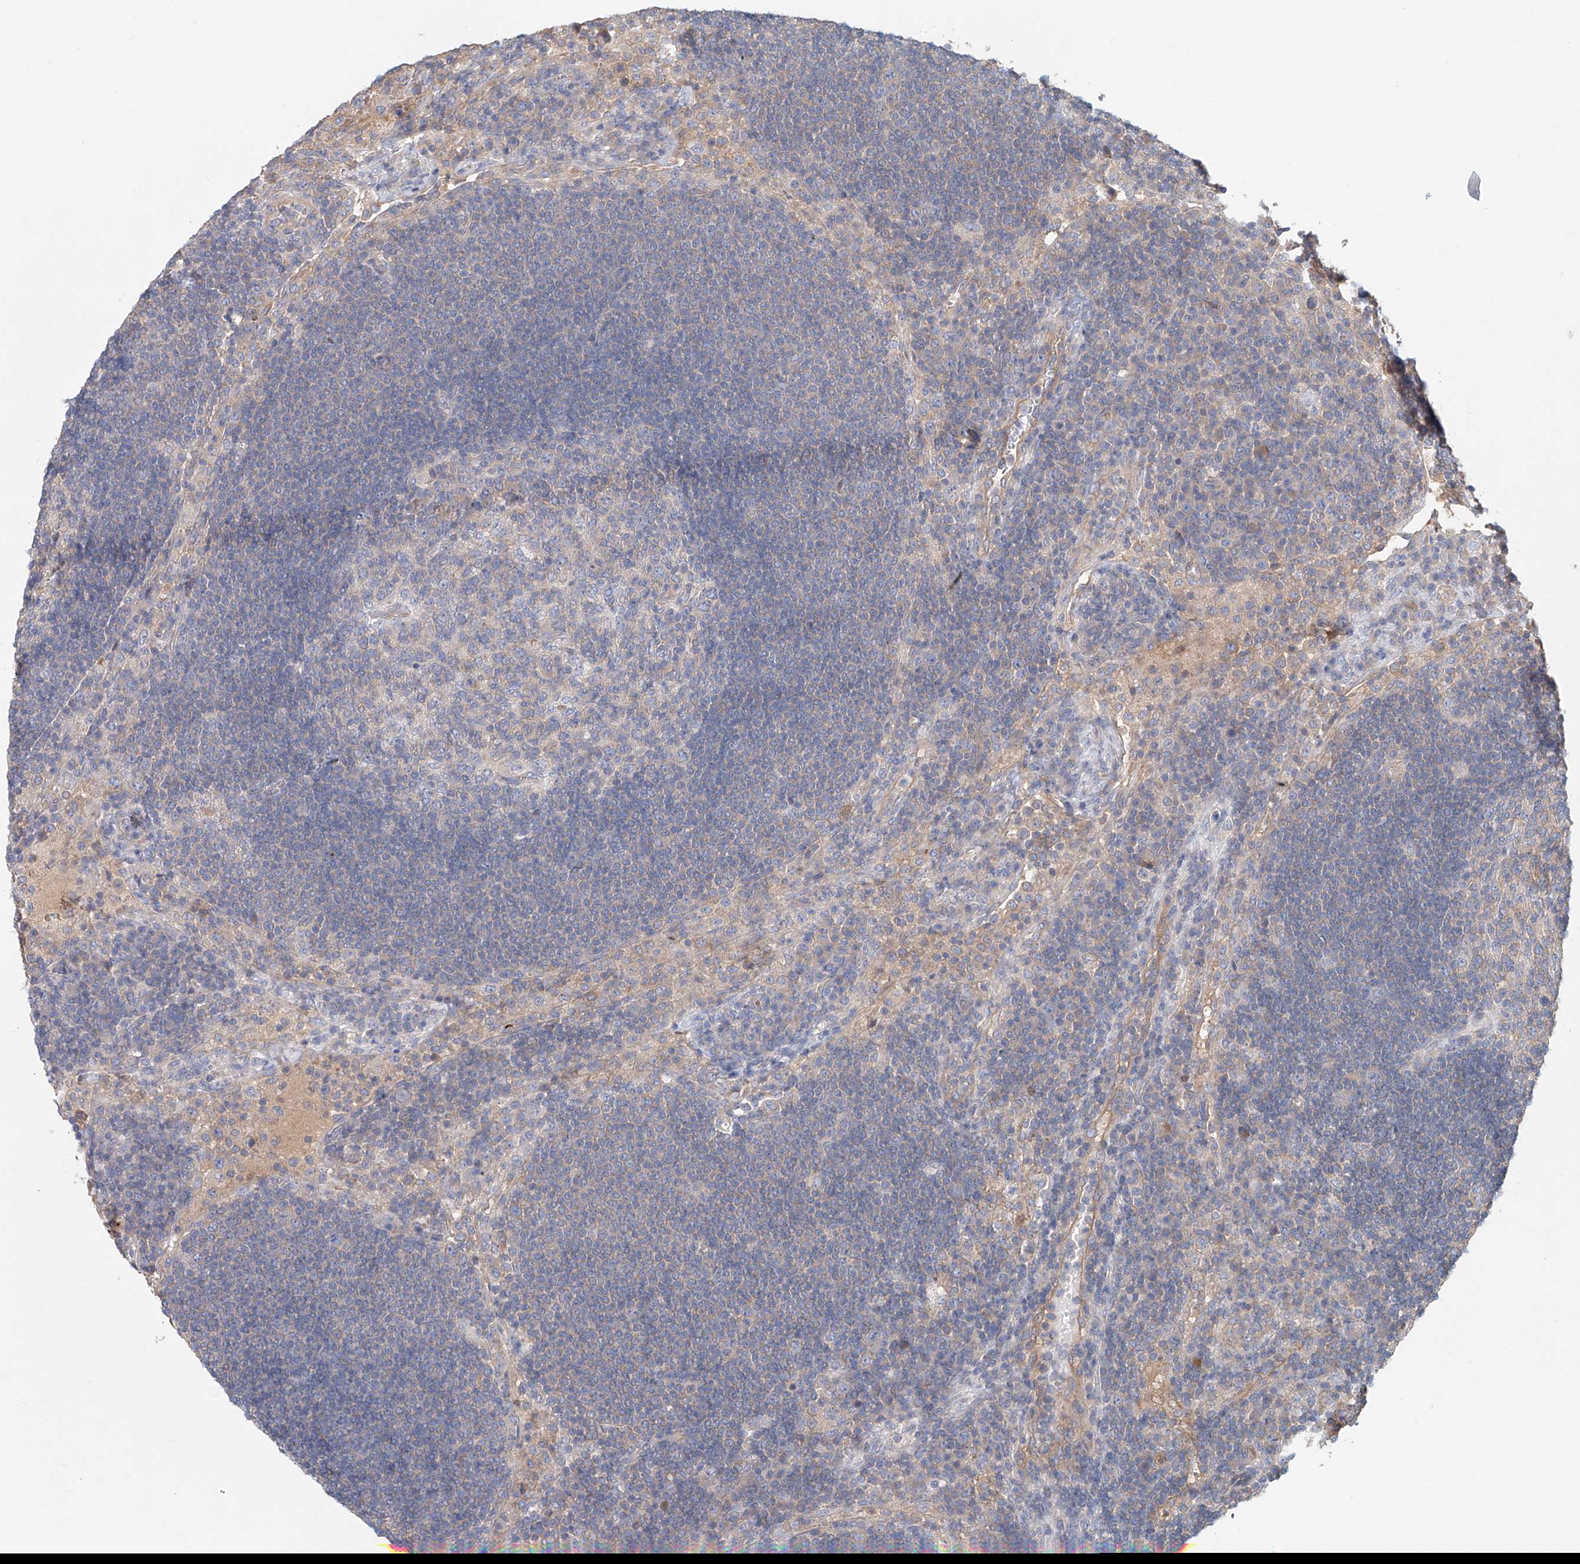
{"staining": {"intensity": "negative", "quantity": "none", "location": "none"}, "tissue": "lymph node", "cell_type": "Germinal center cells", "image_type": "normal", "snomed": [{"axis": "morphology", "description": "Normal tissue, NOS"}, {"axis": "topography", "description": "Lymph node"}], "caption": "Photomicrograph shows no protein expression in germinal center cells of unremarkable lymph node.", "gene": "FRYL", "patient": {"sex": "female", "age": 53}}